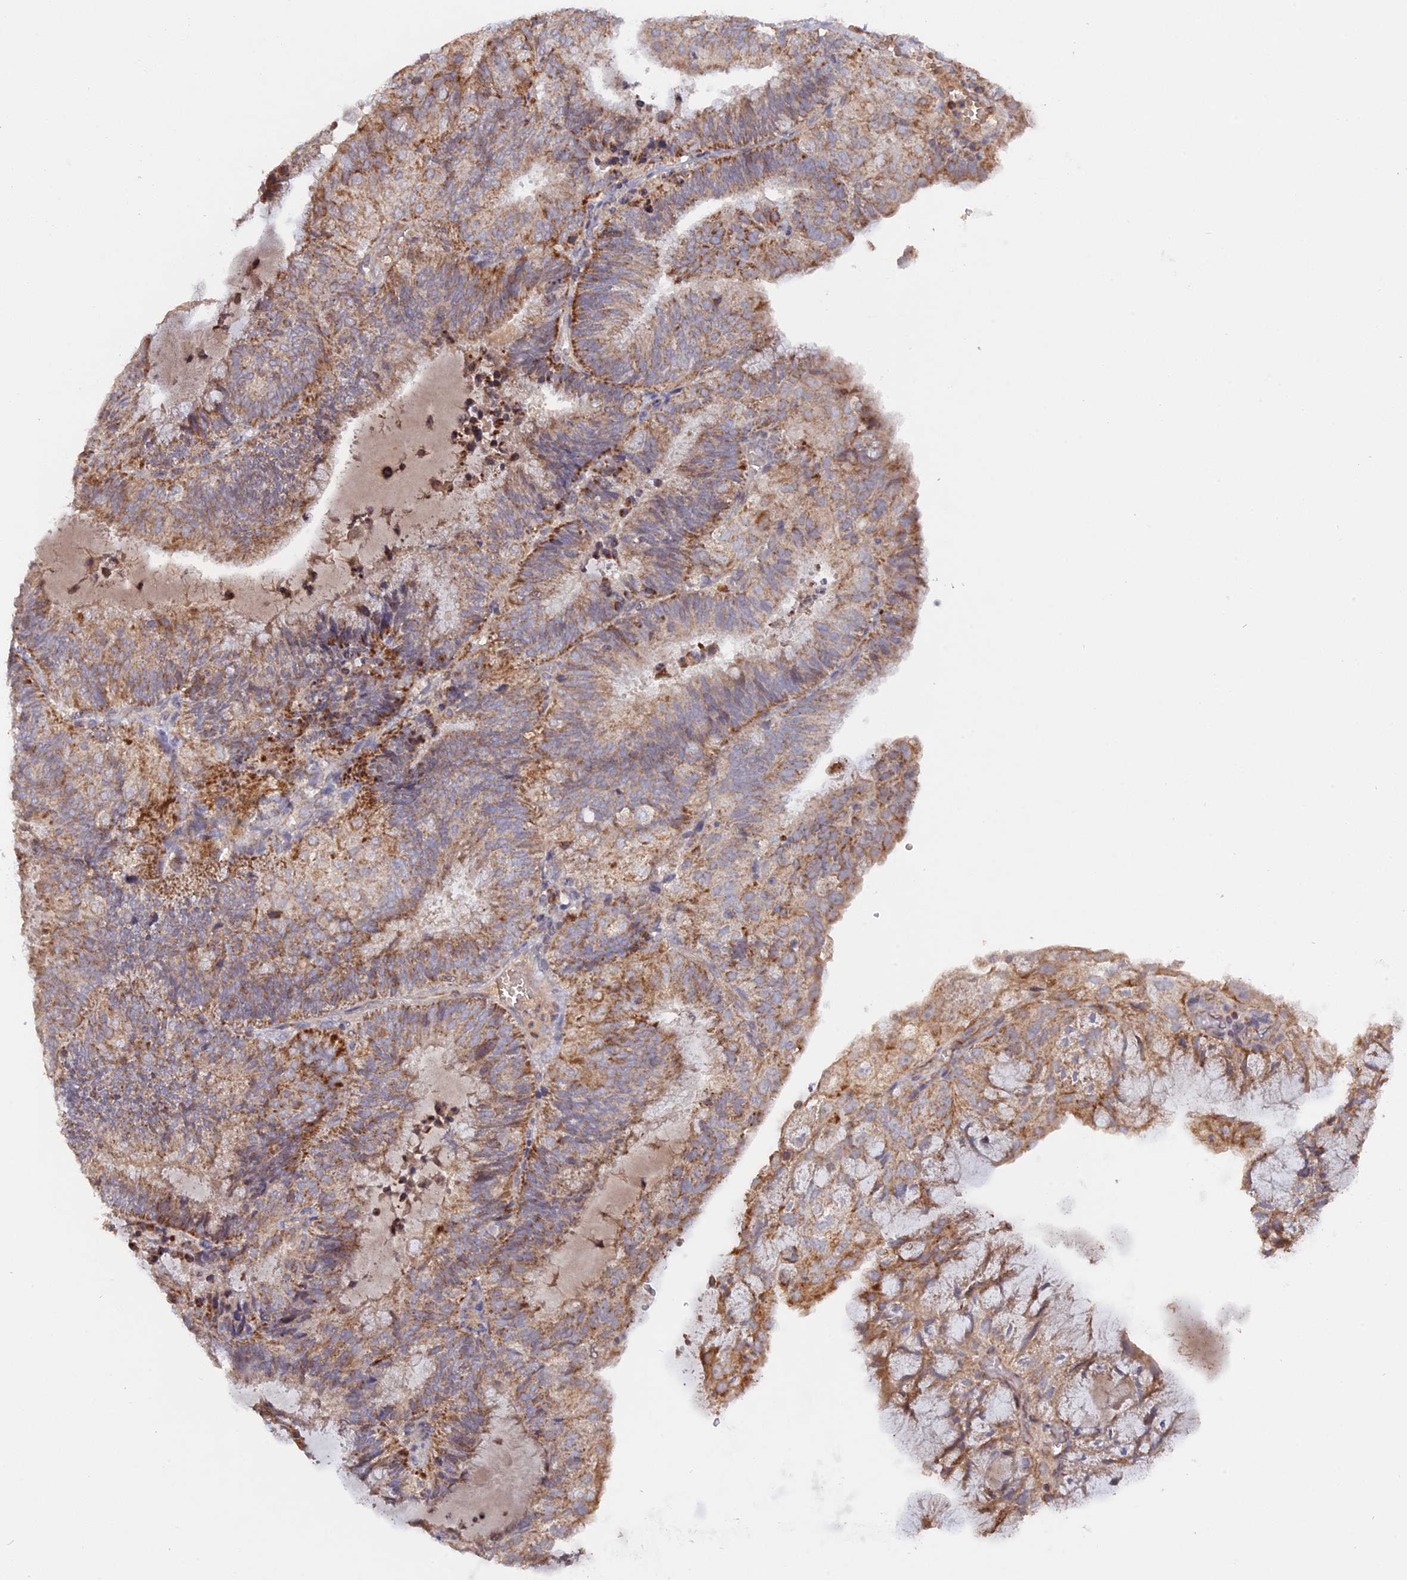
{"staining": {"intensity": "moderate", "quantity": "25%-75%", "location": "cytoplasmic/membranous"}, "tissue": "endometrial cancer", "cell_type": "Tumor cells", "image_type": "cancer", "snomed": [{"axis": "morphology", "description": "Adenocarcinoma, NOS"}, {"axis": "topography", "description": "Endometrium"}], "caption": "Immunohistochemistry (IHC) image of neoplastic tissue: endometrial adenocarcinoma stained using IHC displays medium levels of moderate protein expression localized specifically in the cytoplasmic/membranous of tumor cells, appearing as a cytoplasmic/membranous brown color.", "gene": "MPV17L", "patient": {"sex": "female", "age": 81}}